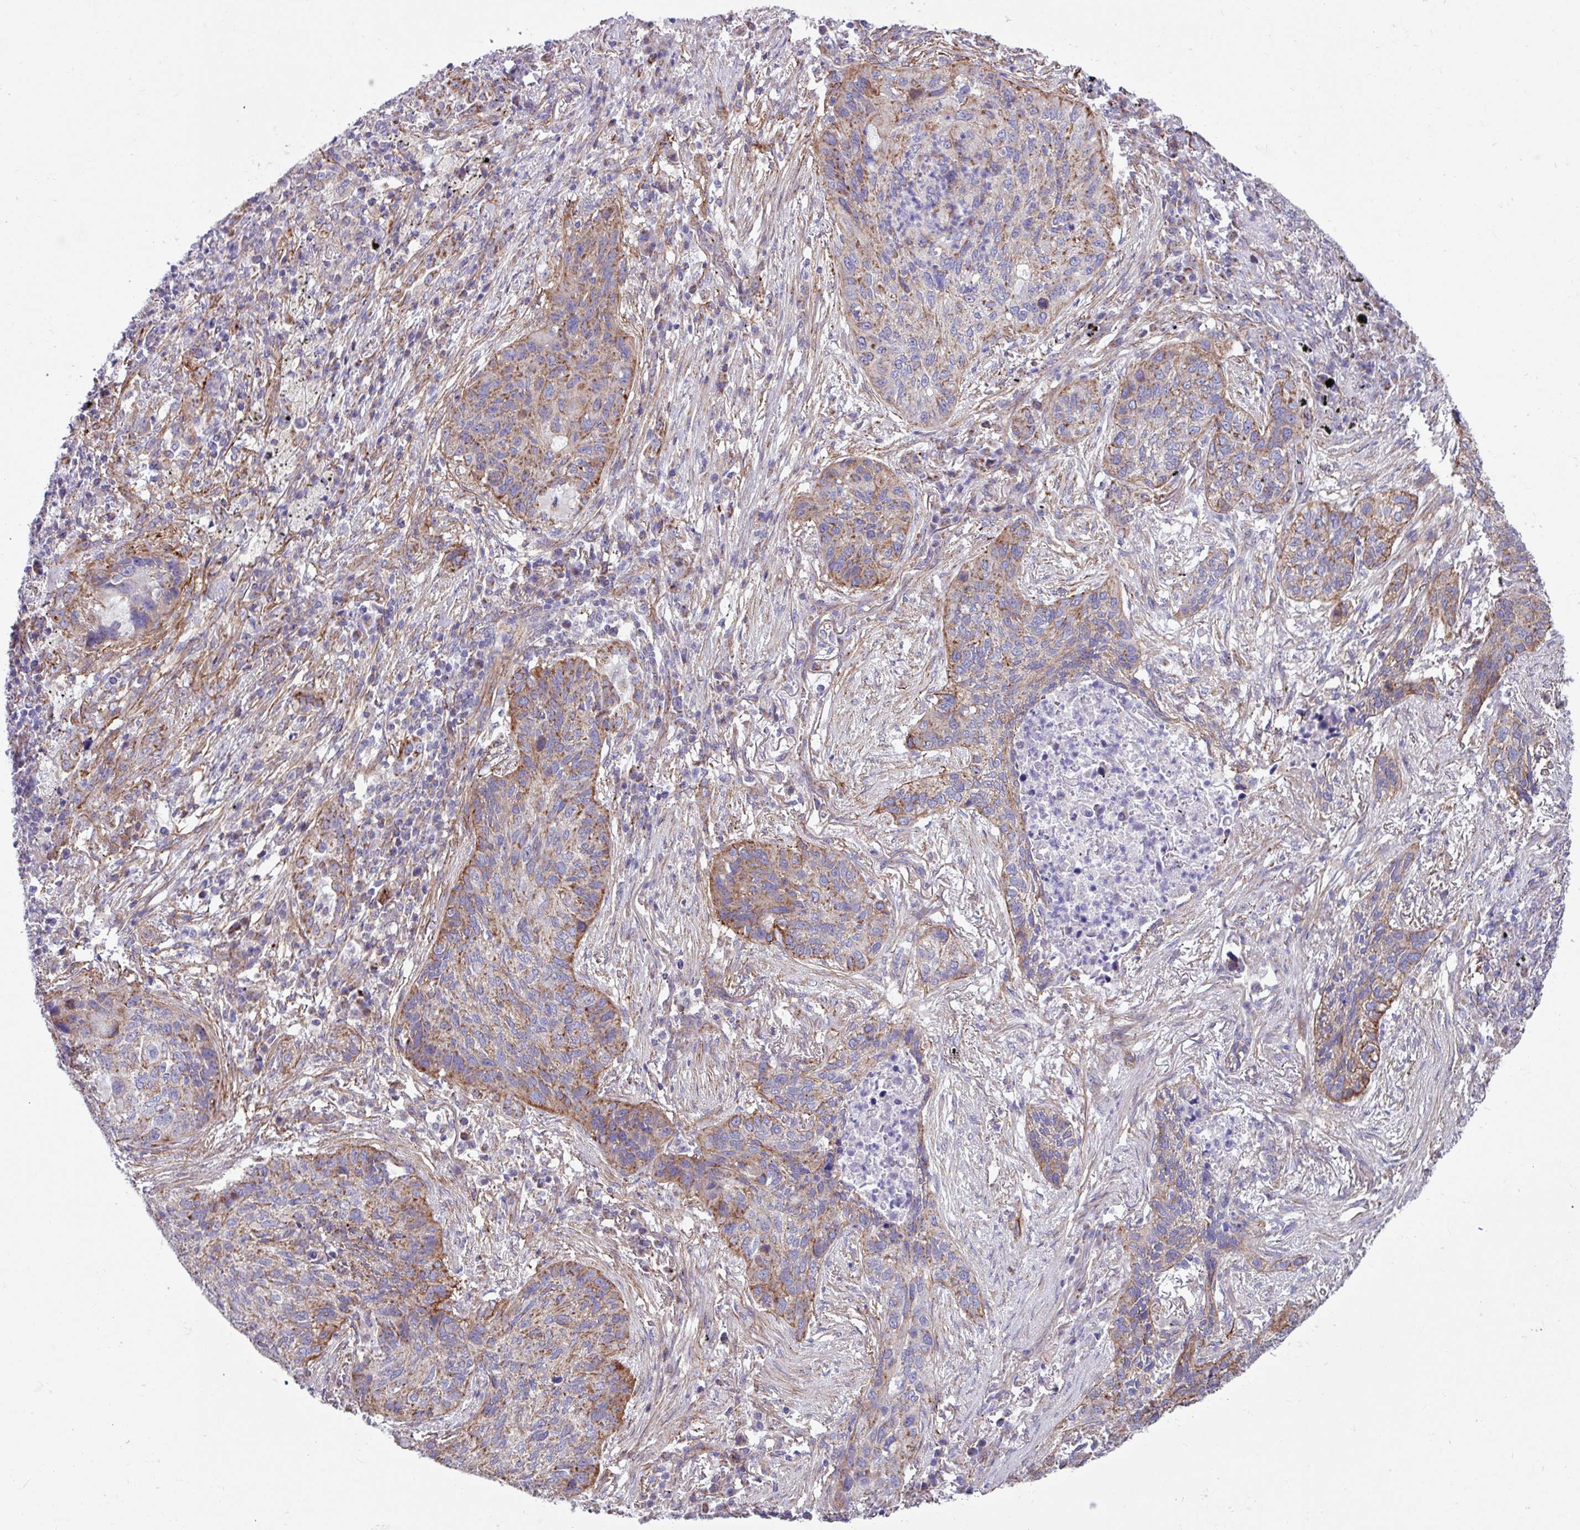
{"staining": {"intensity": "moderate", "quantity": "25%-75%", "location": "cytoplasmic/membranous"}, "tissue": "lung cancer", "cell_type": "Tumor cells", "image_type": "cancer", "snomed": [{"axis": "morphology", "description": "Squamous cell carcinoma, NOS"}, {"axis": "topography", "description": "Lung"}], "caption": "Lung cancer stained with a brown dye shows moderate cytoplasmic/membranous positive expression in approximately 25%-75% of tumor cells.", "gene": "OTULIN", "patient": {"sex": "female", "age": 63}}